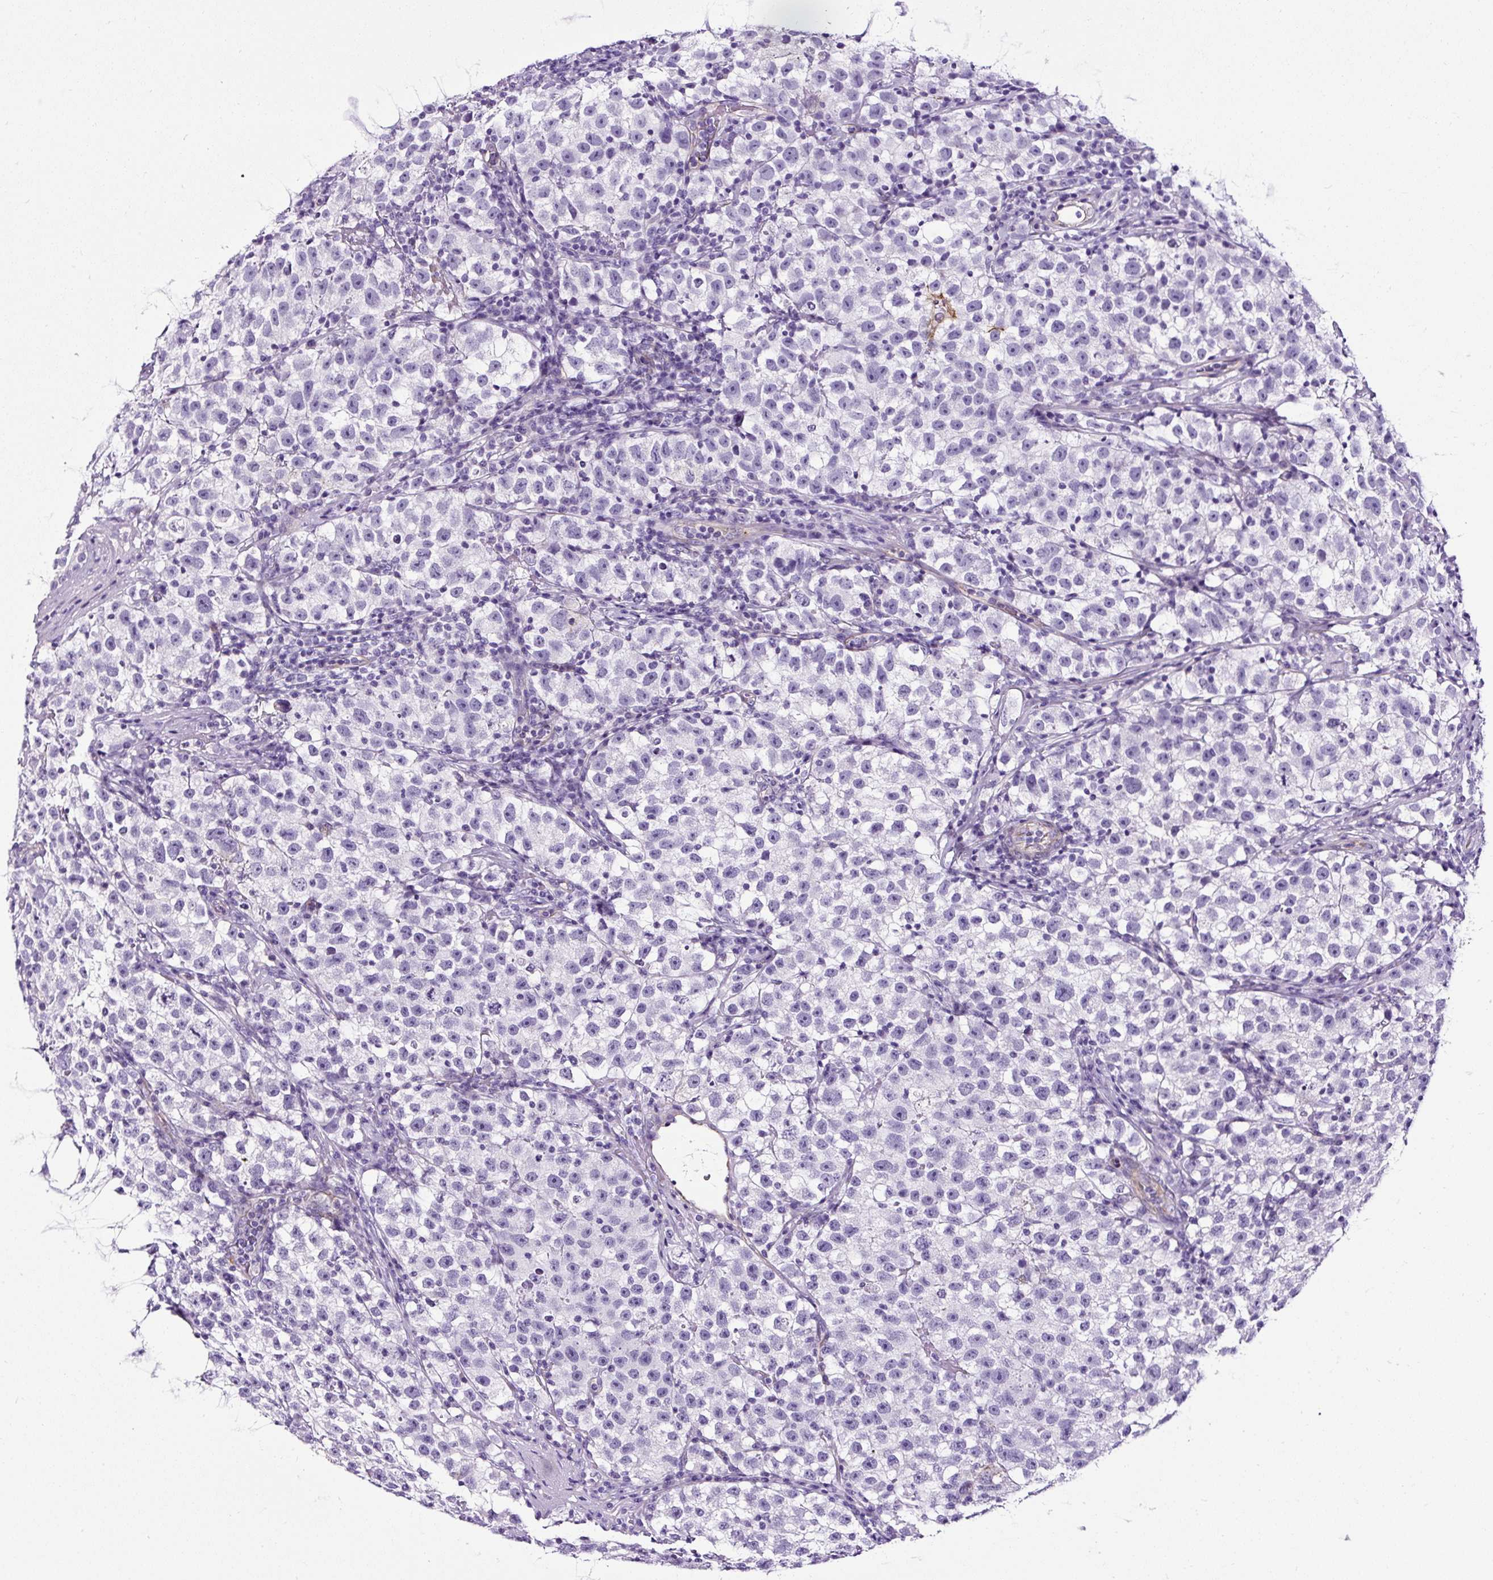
{"staining": {"intensity": "negative", "quantity": "none", "location": "none"}, "tissue": "testis cancer", "cell_type": "Tumor cells", "image_type": "cancer", "snomed": [{"axis": "morphology", "description": "Seminoma, NOS"}, {"axis": "topography", "description": "Testis"}], "caption": "Protein analysis of testis cancer exhibits no significant positivity in tumor cells.", "gene": "SLC7A8", "patient": {"sex": "male", "age": 22}}